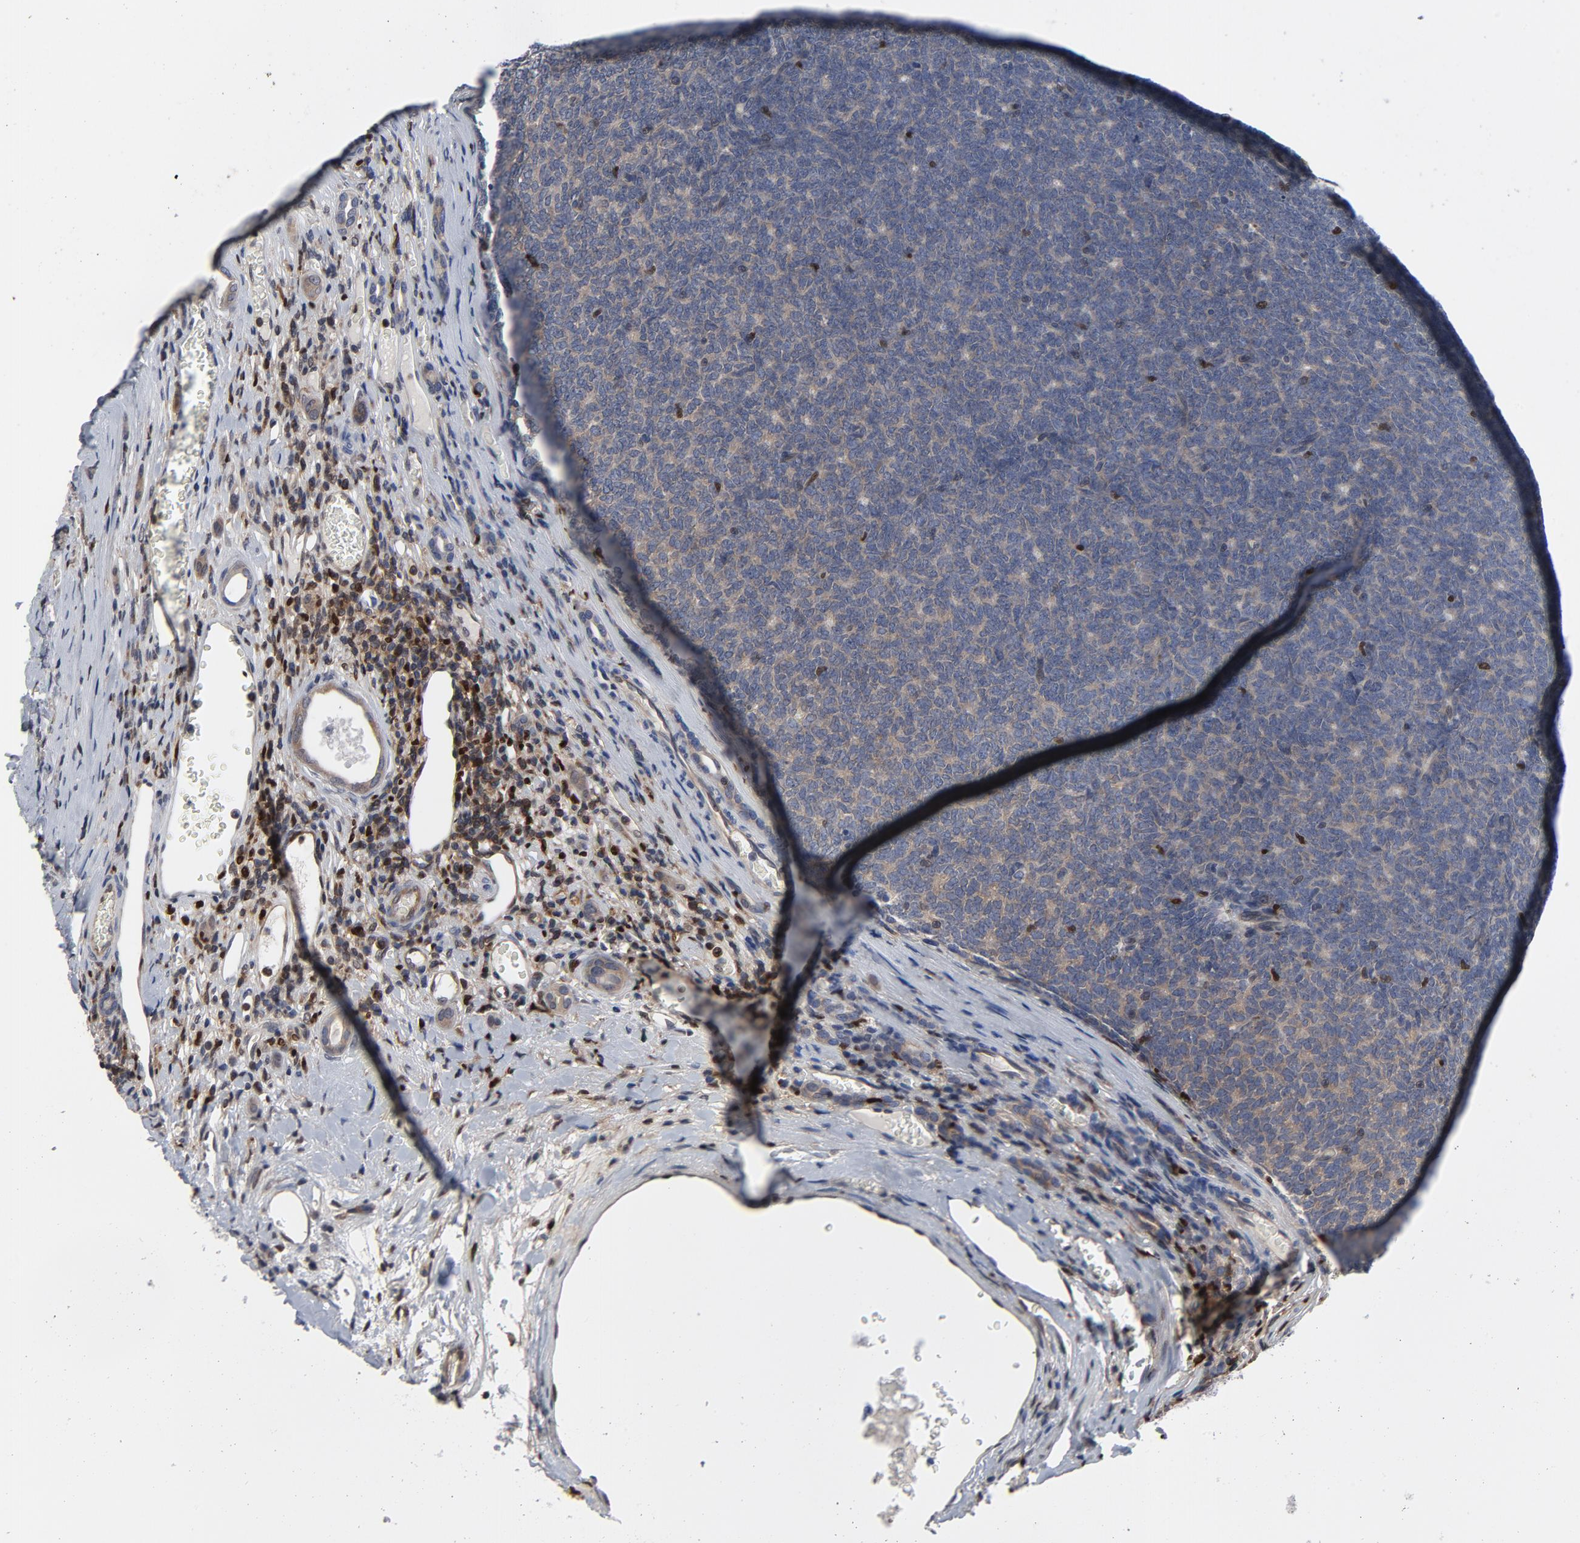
{"staining": {"intensity": "weak", "quantity": "25%-75%", "location": "cytoplasmic/membranous"}, "tissue": "renal cancer", "cell_type": "Tumor cells", "image_type": "cancer", "snomed": [{"axis": "morphology", "description": "Neoplasm, malignant, NOS"}, {"axis": "topography", "description": "Kidney"}], "caption": "IHC image of neoplastic tissue: renal cancer (neoplasm (malignant)) stained using IHC exhibits low levels of weak protein expression localized specifically in the cytoplasmic/membranous of tumor cells, appearing as a cytoplasmic/membranous brown color.", "gene": "NFKB1", "patient": {"sex": "male", "age": 28}}